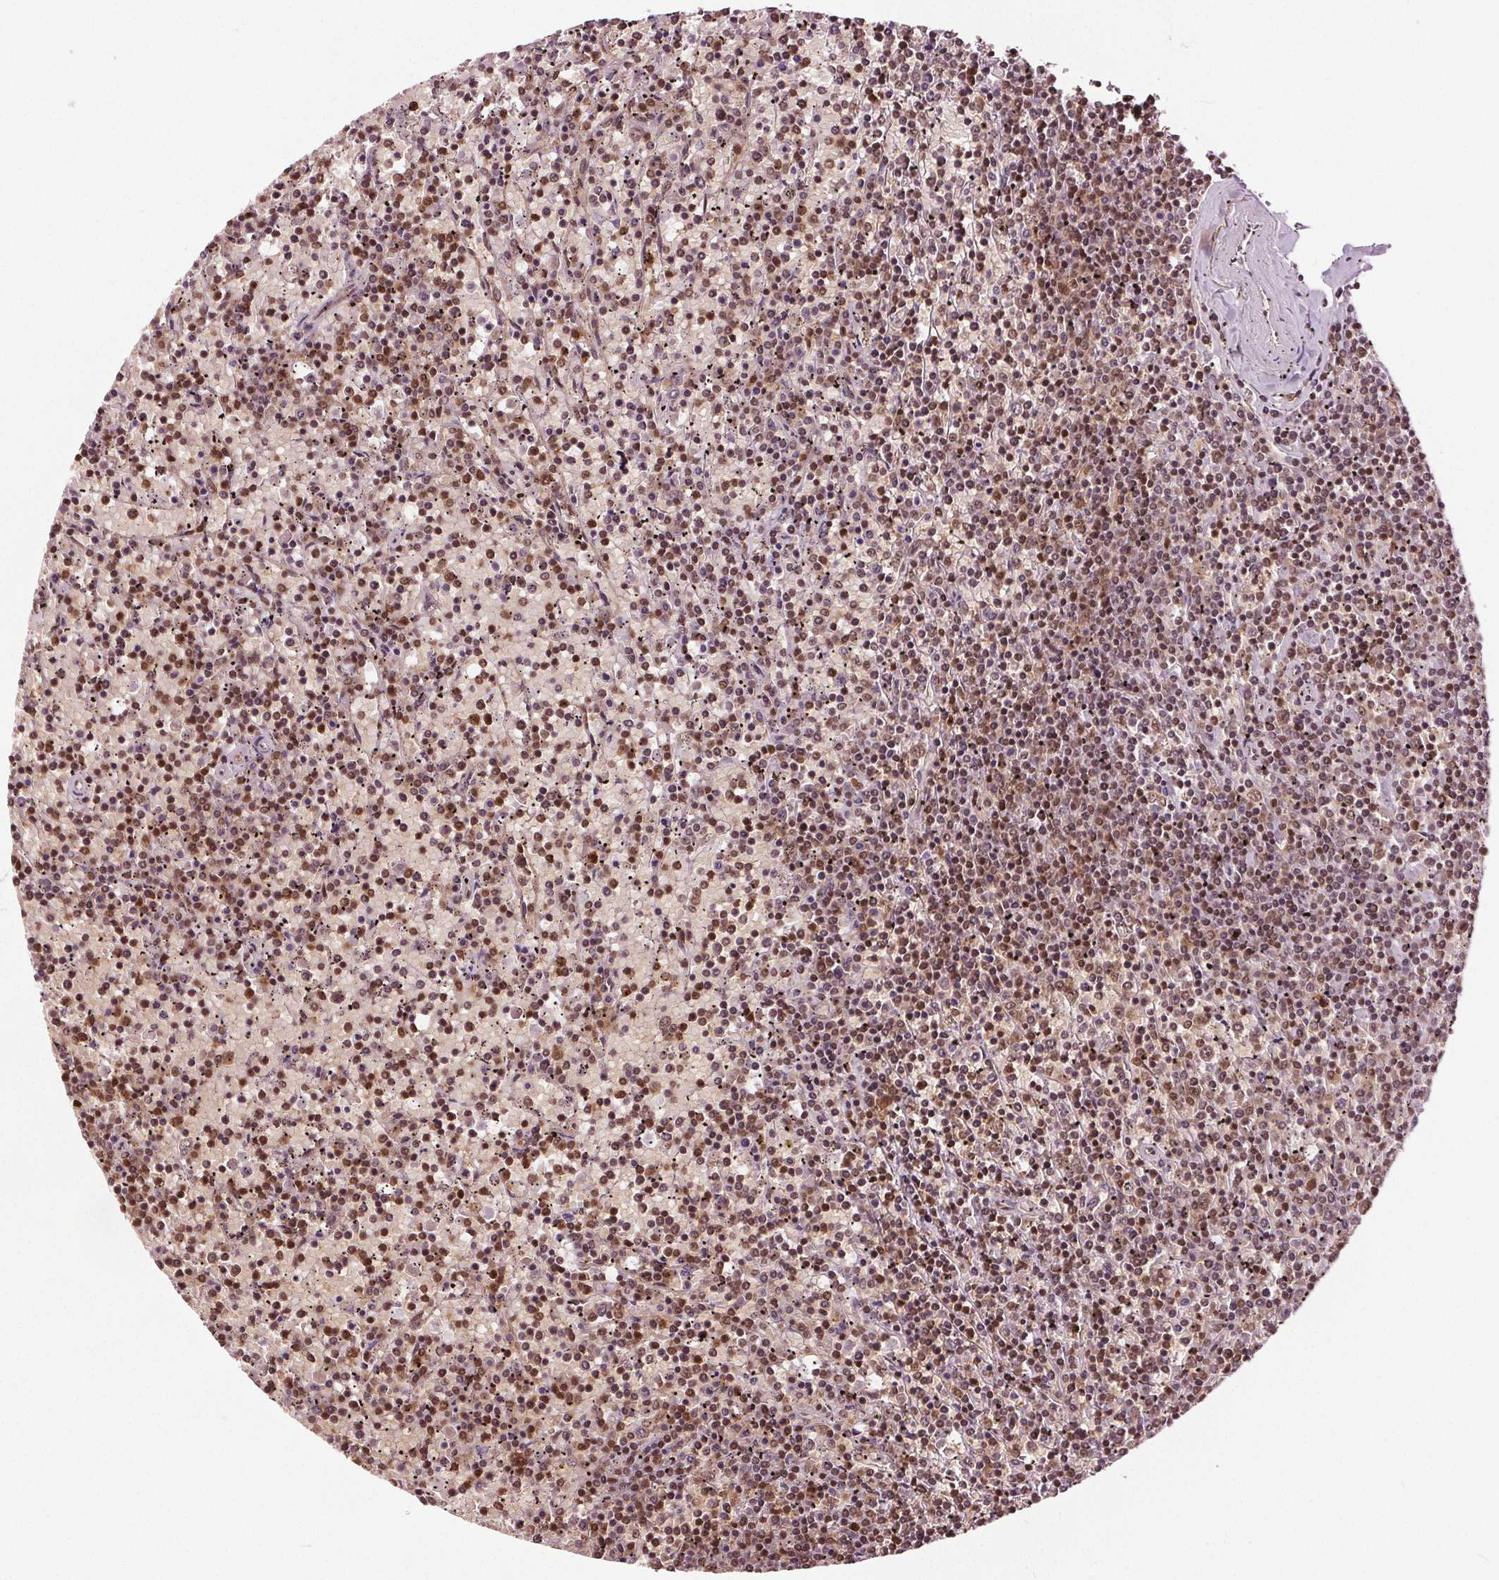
{"staining": {"intensity": "moderate", "quantity": ">75%", "location": "nuclear"}, "tissue": "lymphoma", "cell_type": "Tumor cells", "image_type": "cancer", "snomed": [{"axis": "morphology", "description": "Malignant lymphoma, non-Hodgkin's type, Low grade"}, {"axis": "topography", "description": "Spleen"}], "caption": "A photomicrograph of human lymphoma stained for a protein reveals moderate nuclear brown staining in tumor cells.", "gene": "IWS1", "patient": {"sex": "female", "age": 77}}